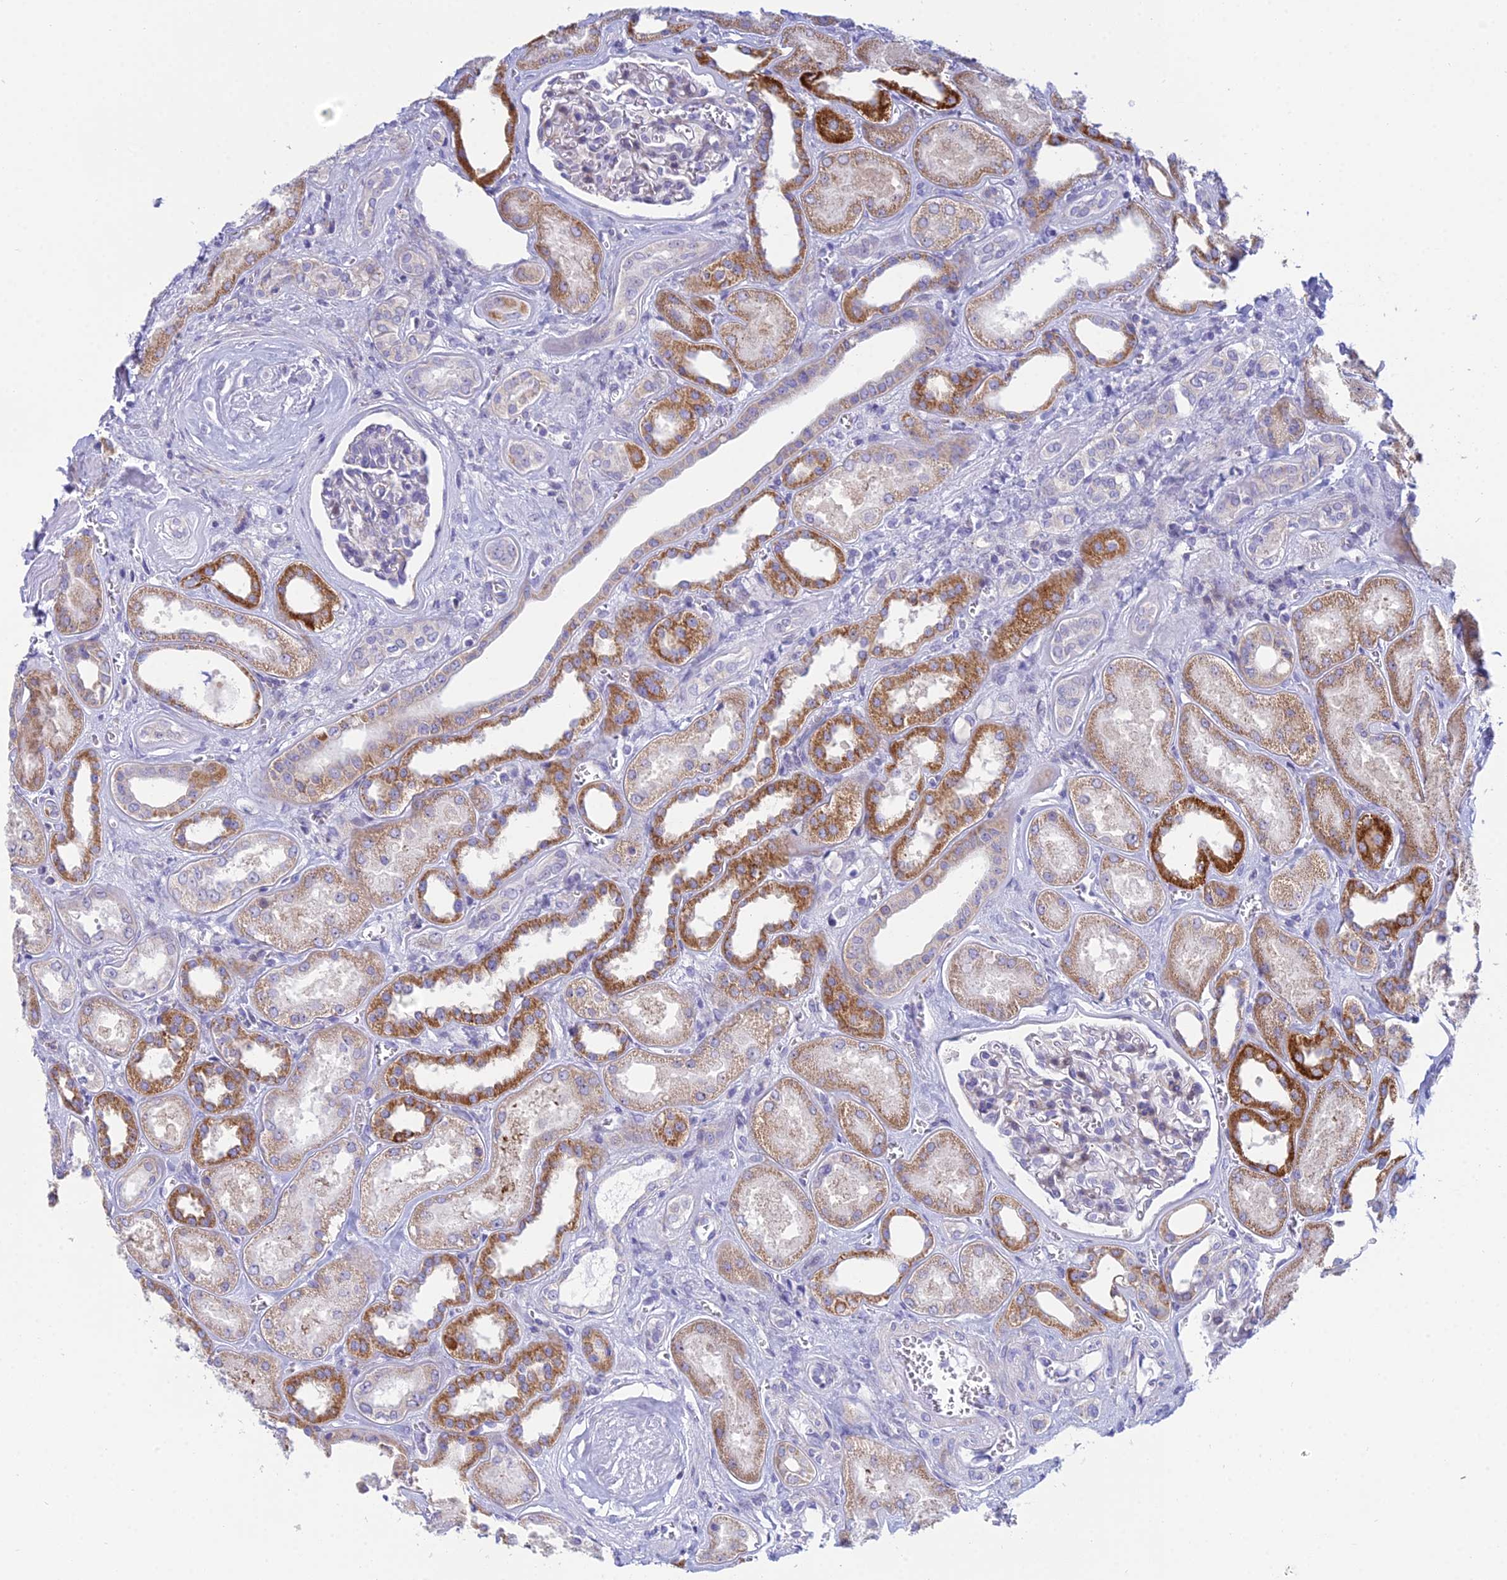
{"staining": {"intensity": "negative", "quantity": "none", "location": "none"}, "tissue": "kidney", "cell_type": "Cells in glomeruli", "image_type": "normal", "snomed": [{"axis": "morphology", "description": "Normal tissue, NOS"}, {"axis": "morphology", "description": "Adenocarcinoma, NOS"}, {"axis": "topography", "description": "Kidney"}], "caption": "Kidney was stained to show a protein in brown. There is no significant expression in cells in glomeruli. The staining is performed using DAB (3,3'-diaminobenzidine) brown chromogen with nuclei counter-stained in using hematoxylin.", "gene": "PRR13", "patient": {"sex": "female", "age": 68}}